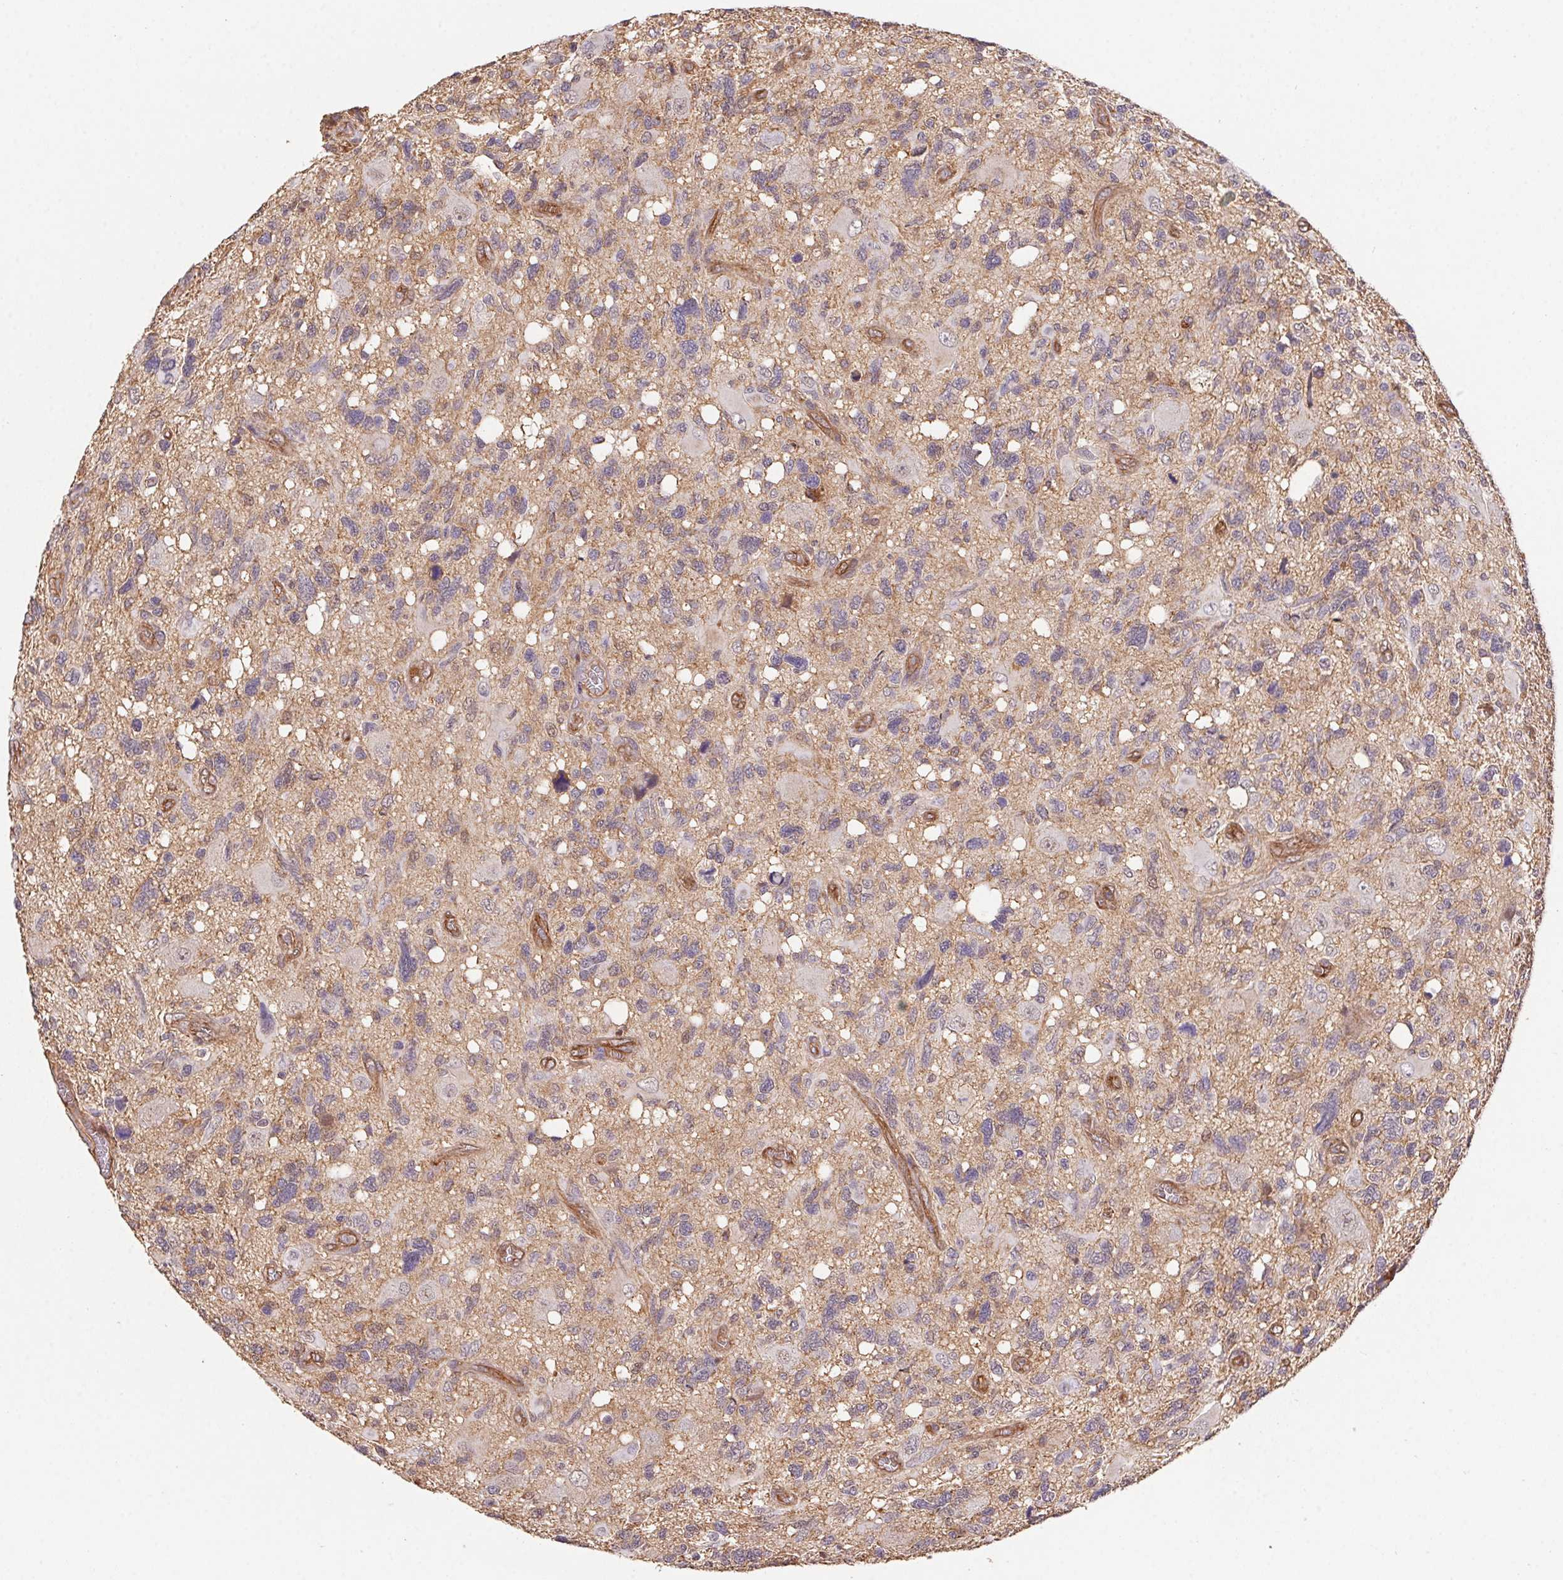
{"staining": {"intensity": "moderate", "quantity": "<25%", "location": "cytoplasmic/membranous"}, "tissue": "glioma", "cell_type": "Tumor cells", "image_type": "cancer", "snomed": [{"axis": "morphology", "description": "Glioma, malignant, High grade"}, {"axis": "topography", "description": "Brain"}], "caption": "Brown immunohistochemical staining in human malignant glioma (high-grade) displays moderate cytoplasmic/membranous positivity in about <25% of tumor cells.", "gene": "SLC52A2", "patient": {"sex": "male", "age": 49}}